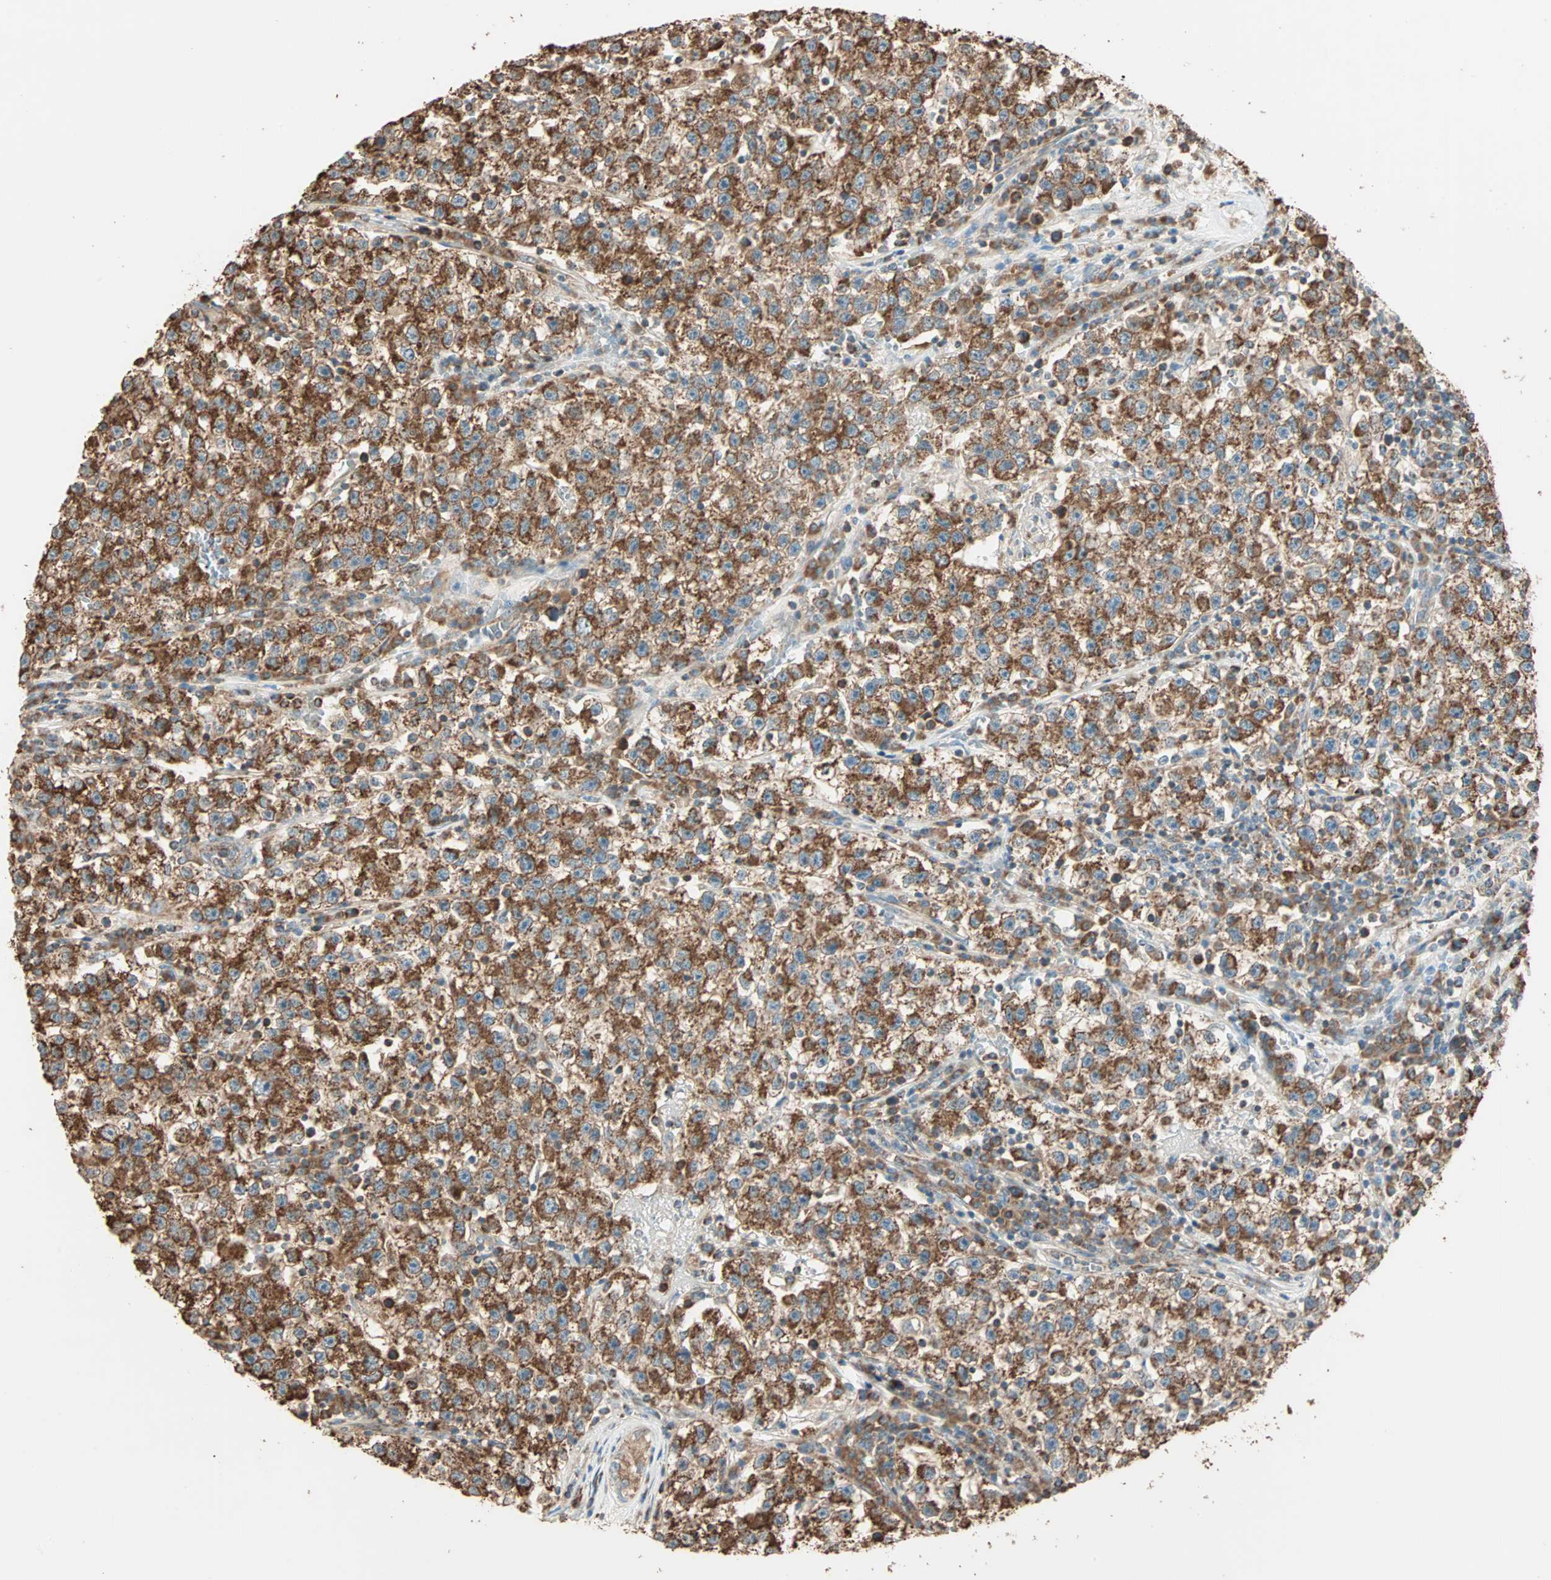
{"staining": {"intensity": "strong", "quantity": ">75%", "location": "cytoplasmic/membranous"}, "tissue": "testis cancer", "cell_type": "Tumor cells", "image_type": "cancer", "snomed": [{"axis": "morphology", "description": "Seminoma, NOS"}, {"axis": "topography", "description": "Testis"}], "caption": "This histopathology image demonstrates IHC staining of testis cancer, with high strong cytoplasmic/membranous expression in approximately >75% of tumor cells.", "gene": "EIF4G2", "patient": {"sex": "male", "age": 22}}